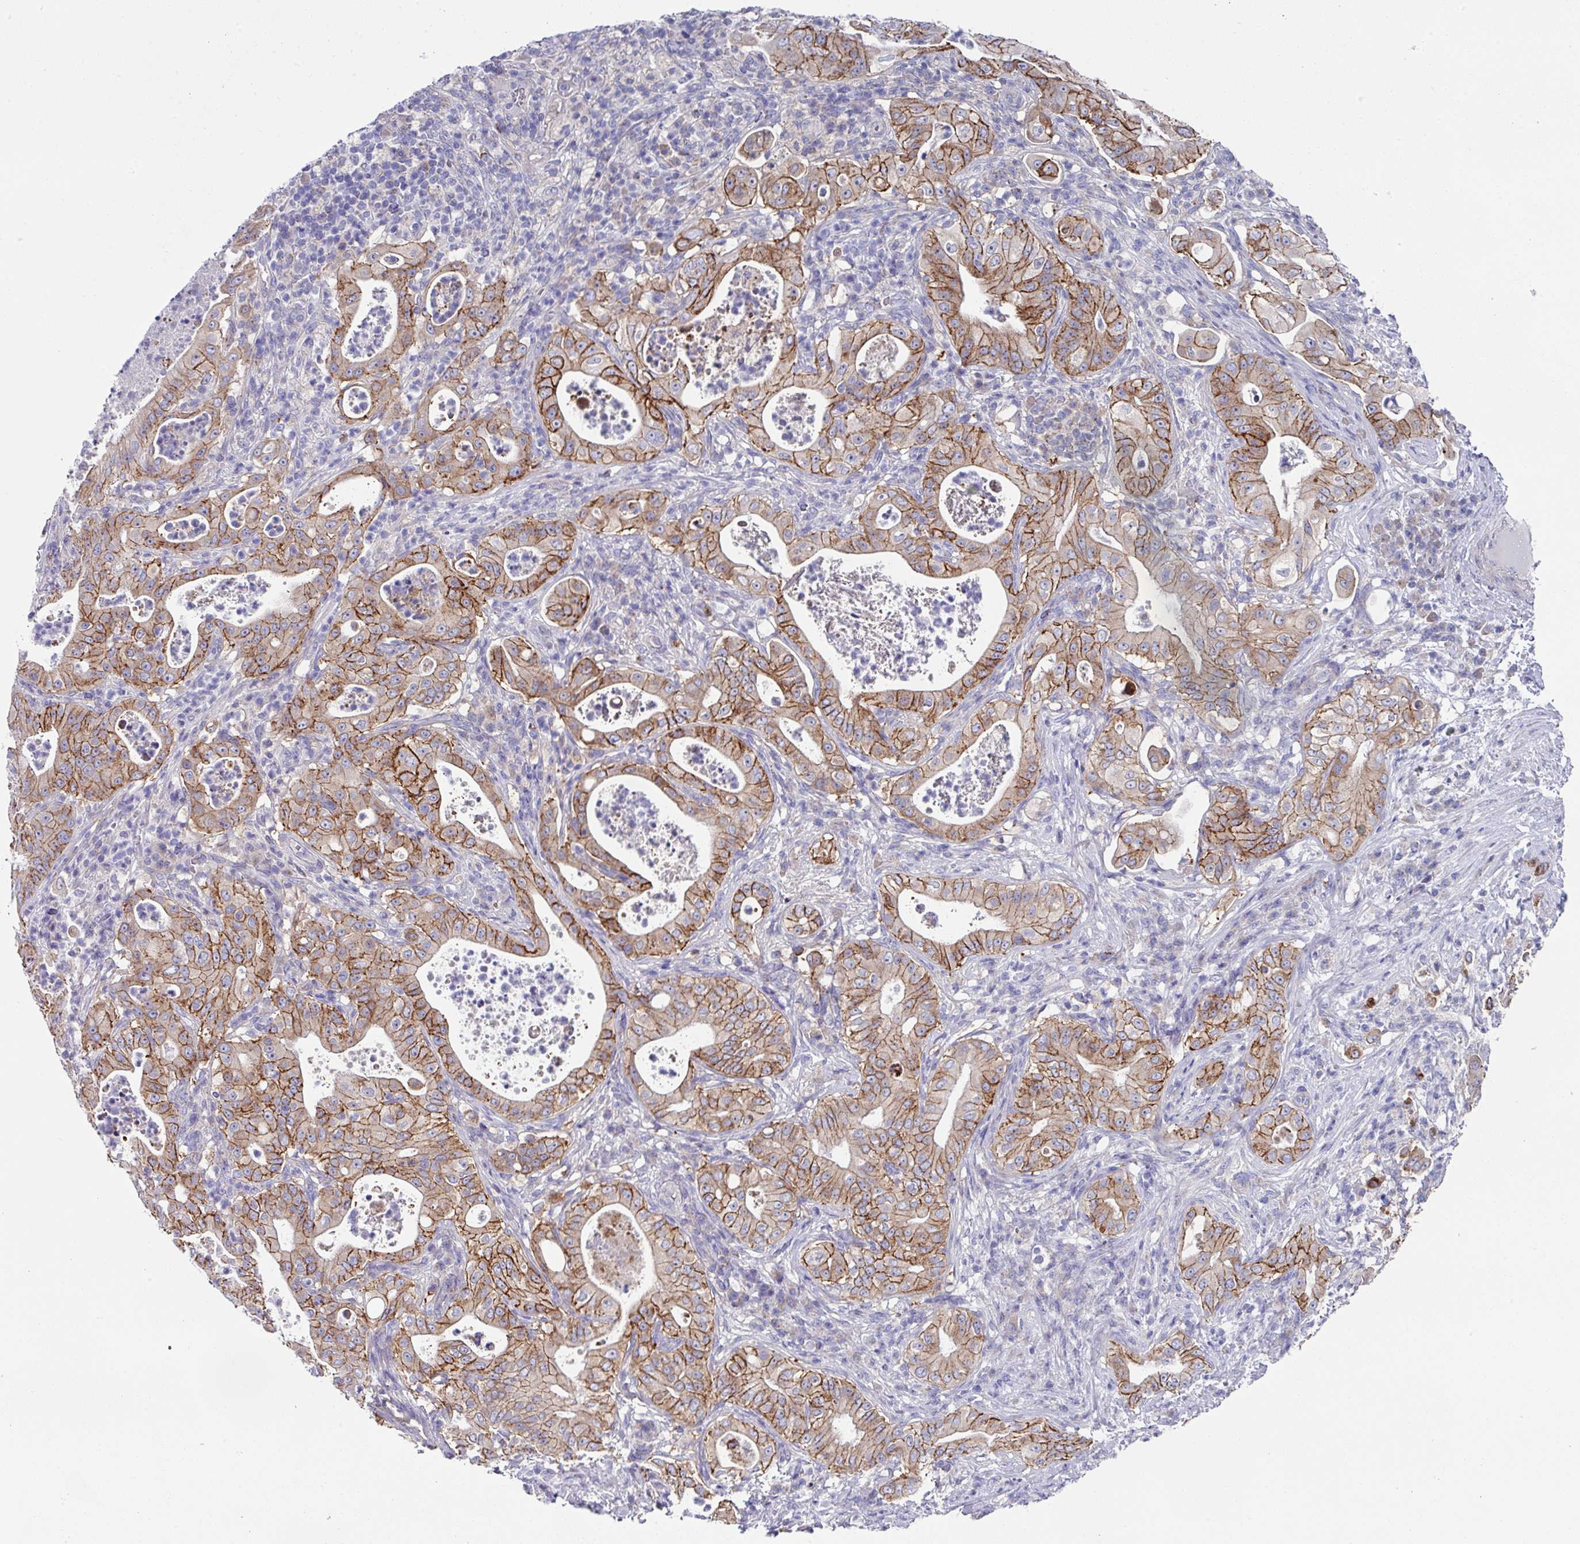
{"staining": {"intensity": "strong", "quantity": ">75%", "location": "cytoplasmic/membranous"}, "tissue": "pancreatic cancer", "cell_type": "Tumor cells", "image_type": "cancer", "snomed": [{"axis": "morphology", "description": "Adenocarcinoma, NOS"}, {"axis": "topography", "description": "Pancreas"}], "caption": "The histopathology image exhibits immunohistochemical staining of adenocarcinoma (pancreatic). There is strong cytoplasmic/membranous expression is present in about >75% of tumor cells. (Stains: DAB in brown, nuclei in blue, Microscopy: brightfield microscopy at high magnification).", "gene": "CLDN1", "patient": {"sex": "male", "age": 71}}